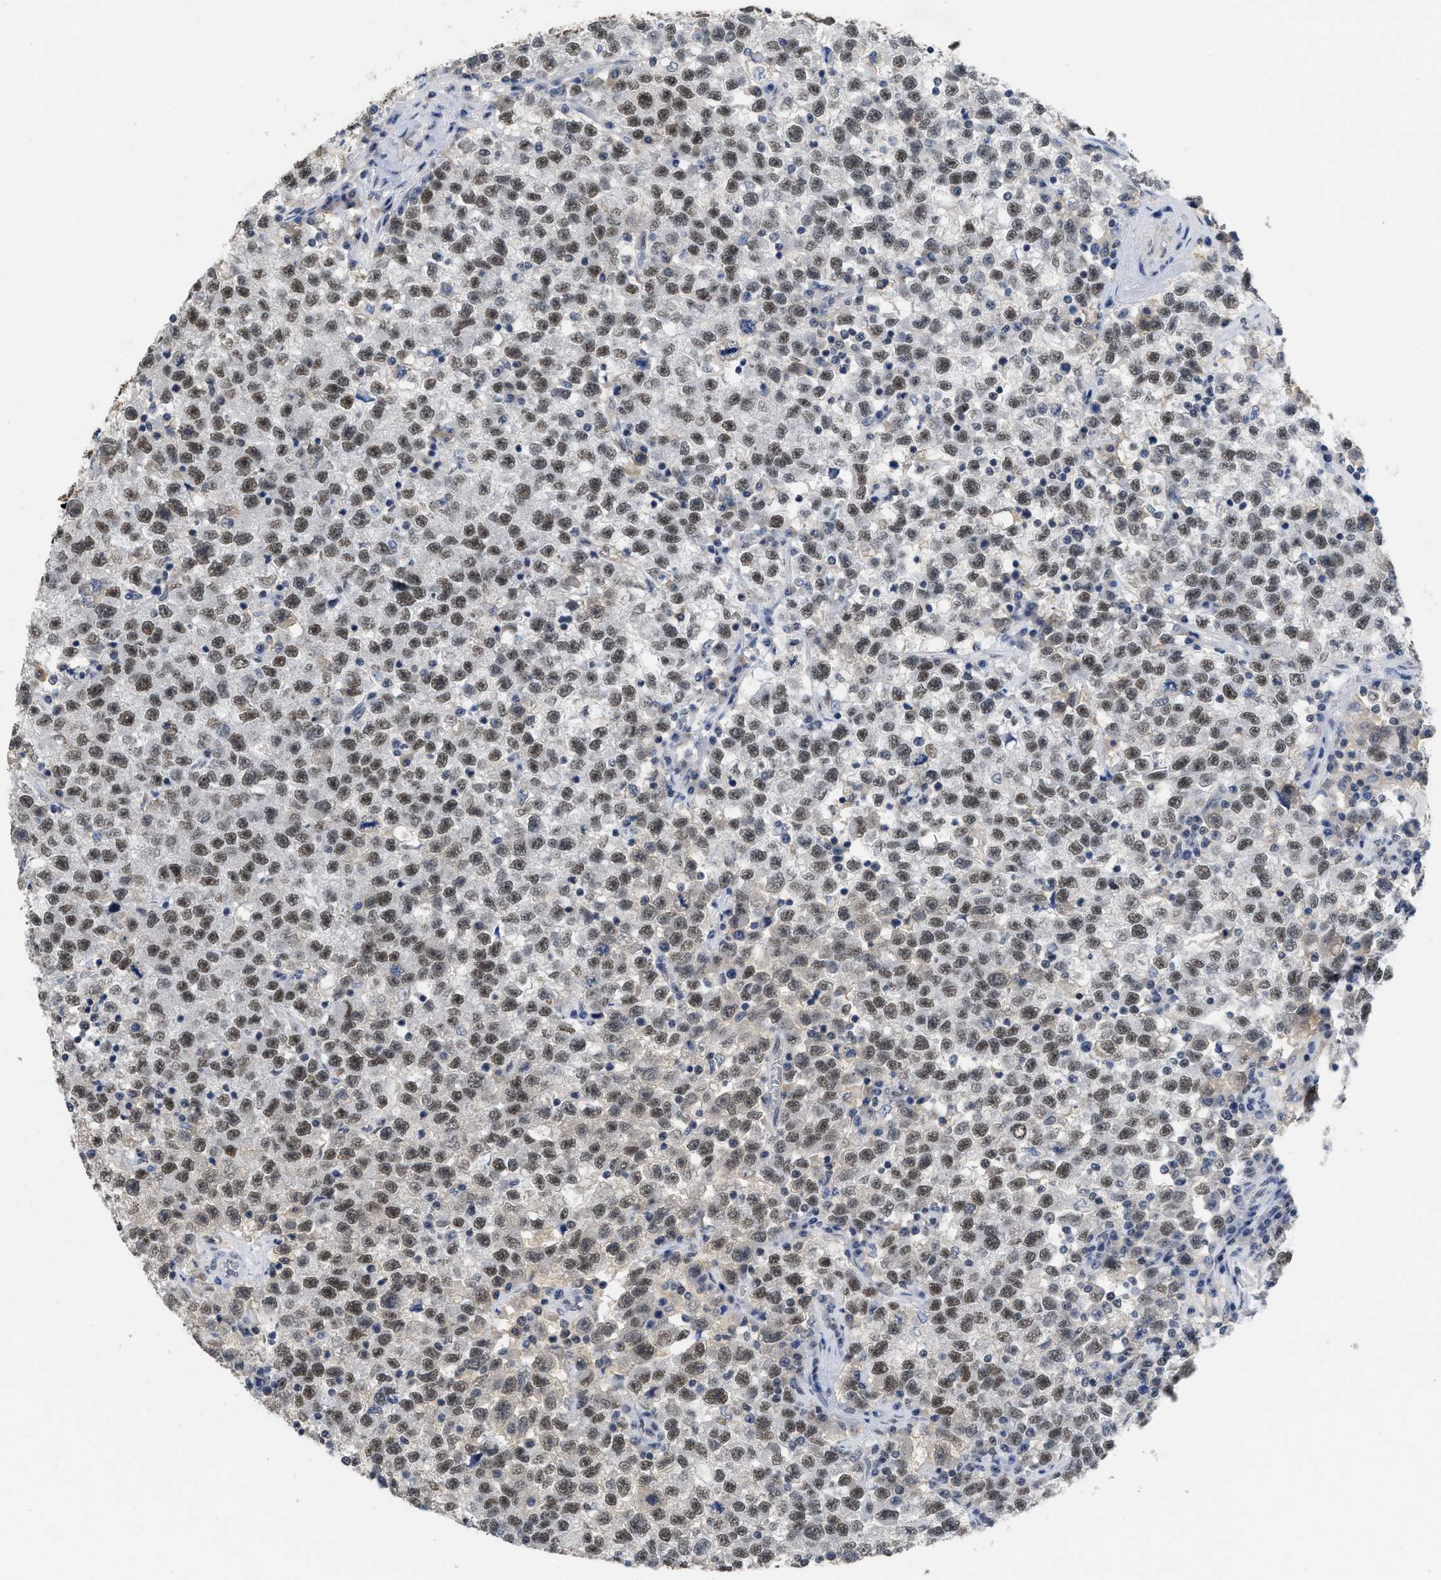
{"staining": {"intensity": "moderate", "quantity": ">75%", "location": "nuclear"}, "tissue": "testis cancer", "cell_type": "Tumor cells", "image_type": "cancer", "snomed": [{"axis": "morphology", "description": "Seminoma, NOS"}, {"axis": "topography", "description": "Testis"}], "caption": "The histopathology image reveals staining of testis cancer (seminoma), revealing moderate nuclear protein staining (brown color) within tumor cells. (DAB IHC, brown staining for protein, blue staining for nuclei).", "gene": "GGNBP2", "patient": {"sex": "male", "age": 22}}